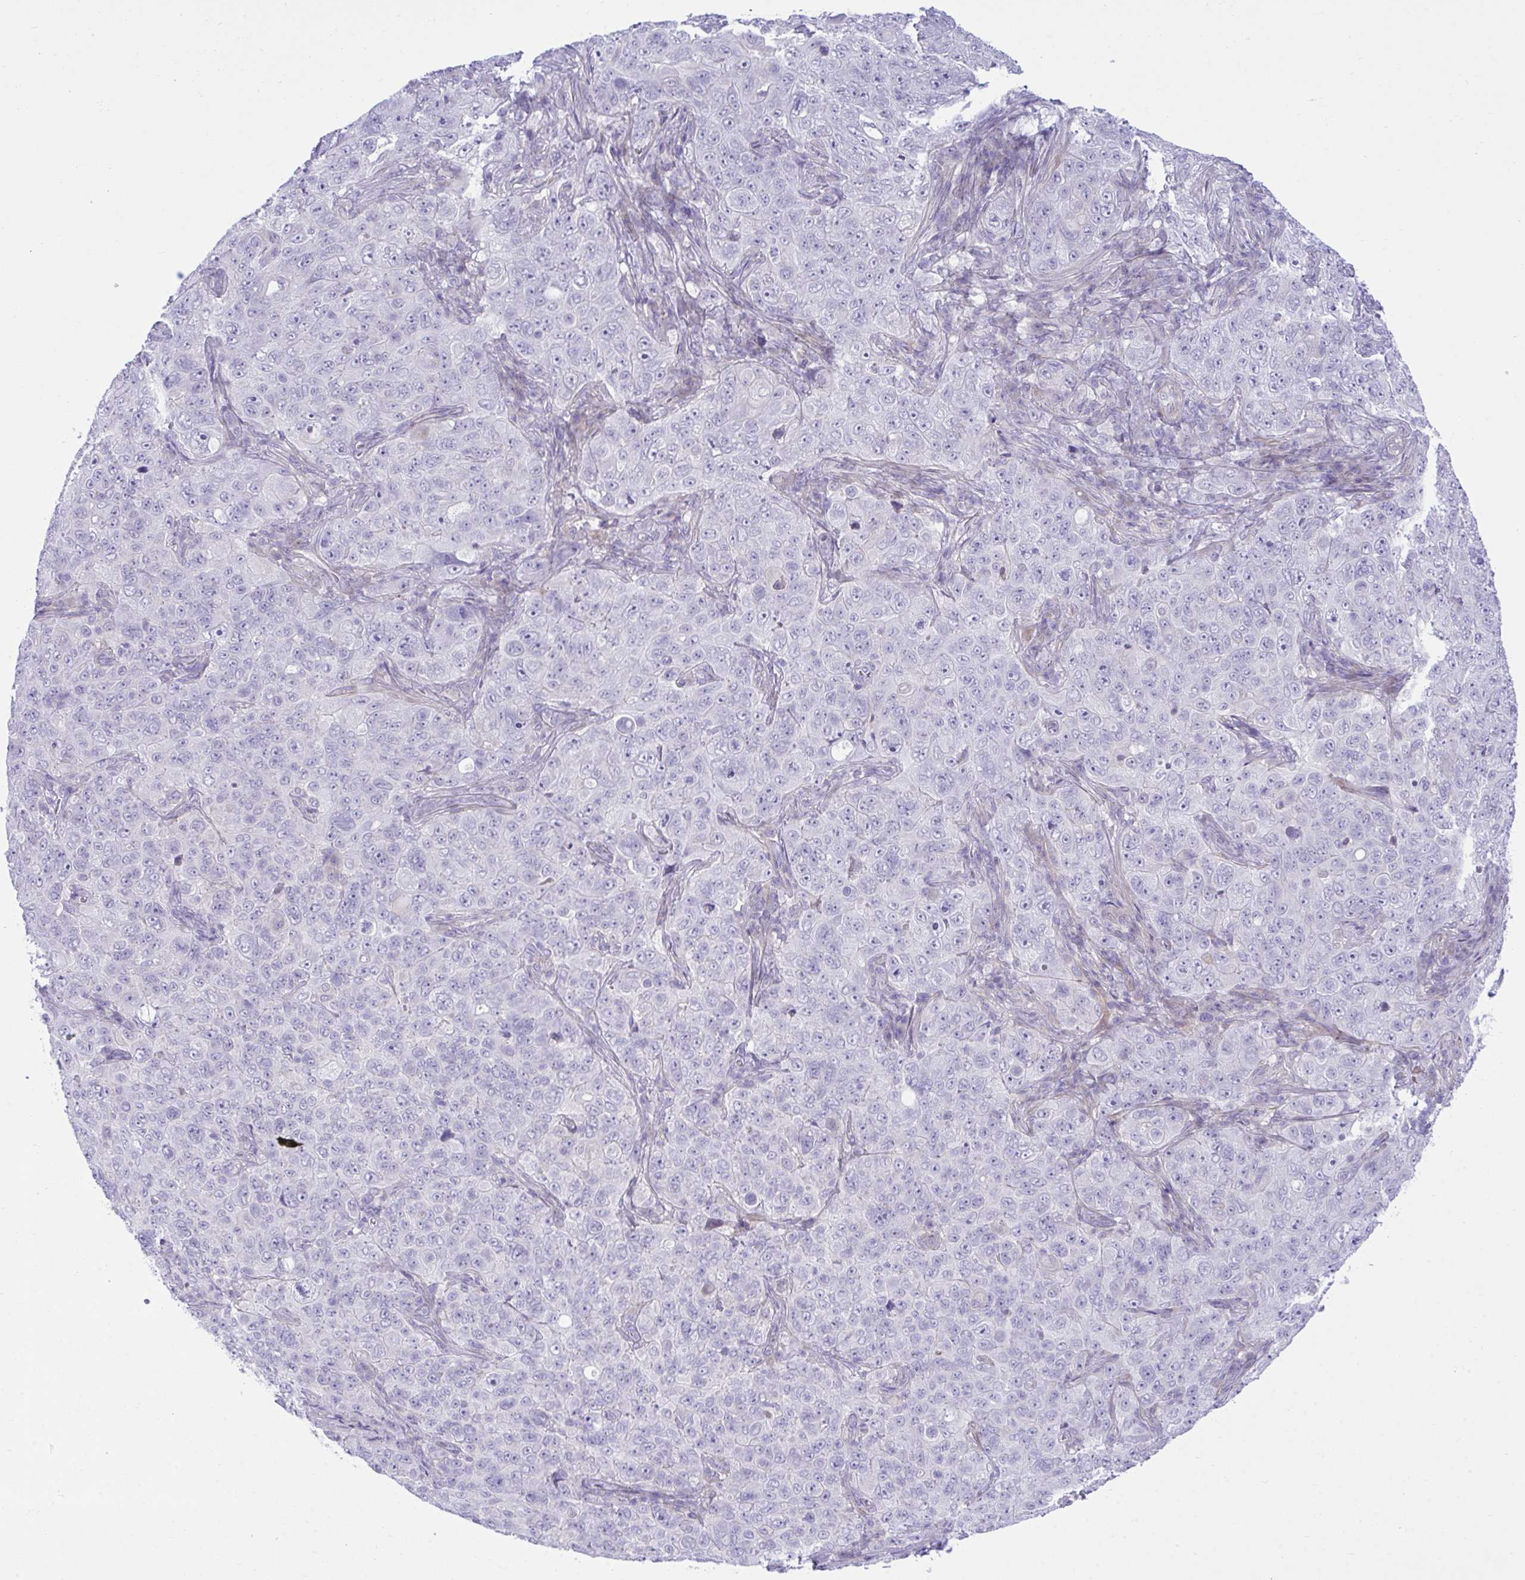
{"staining": {"intensity": "negative", "quantity": "none", "location": "none"}, "tissue": "pancreatic cancer", "cell_type": "Tumor cells", "image_type": "cancer", "snomed": [{"axis": "morphology", "description": "Adenocarcinoma, NOS"}, {"axis": "topography", "description": "Pancreas"}], "caption": "Immunohistochemical staining of human pancreatic cancer (adenocarcinoma) displays no significant staining in tumor cells.", "gene": "MED9", "patient": {"sex": "male", "age": 68}}